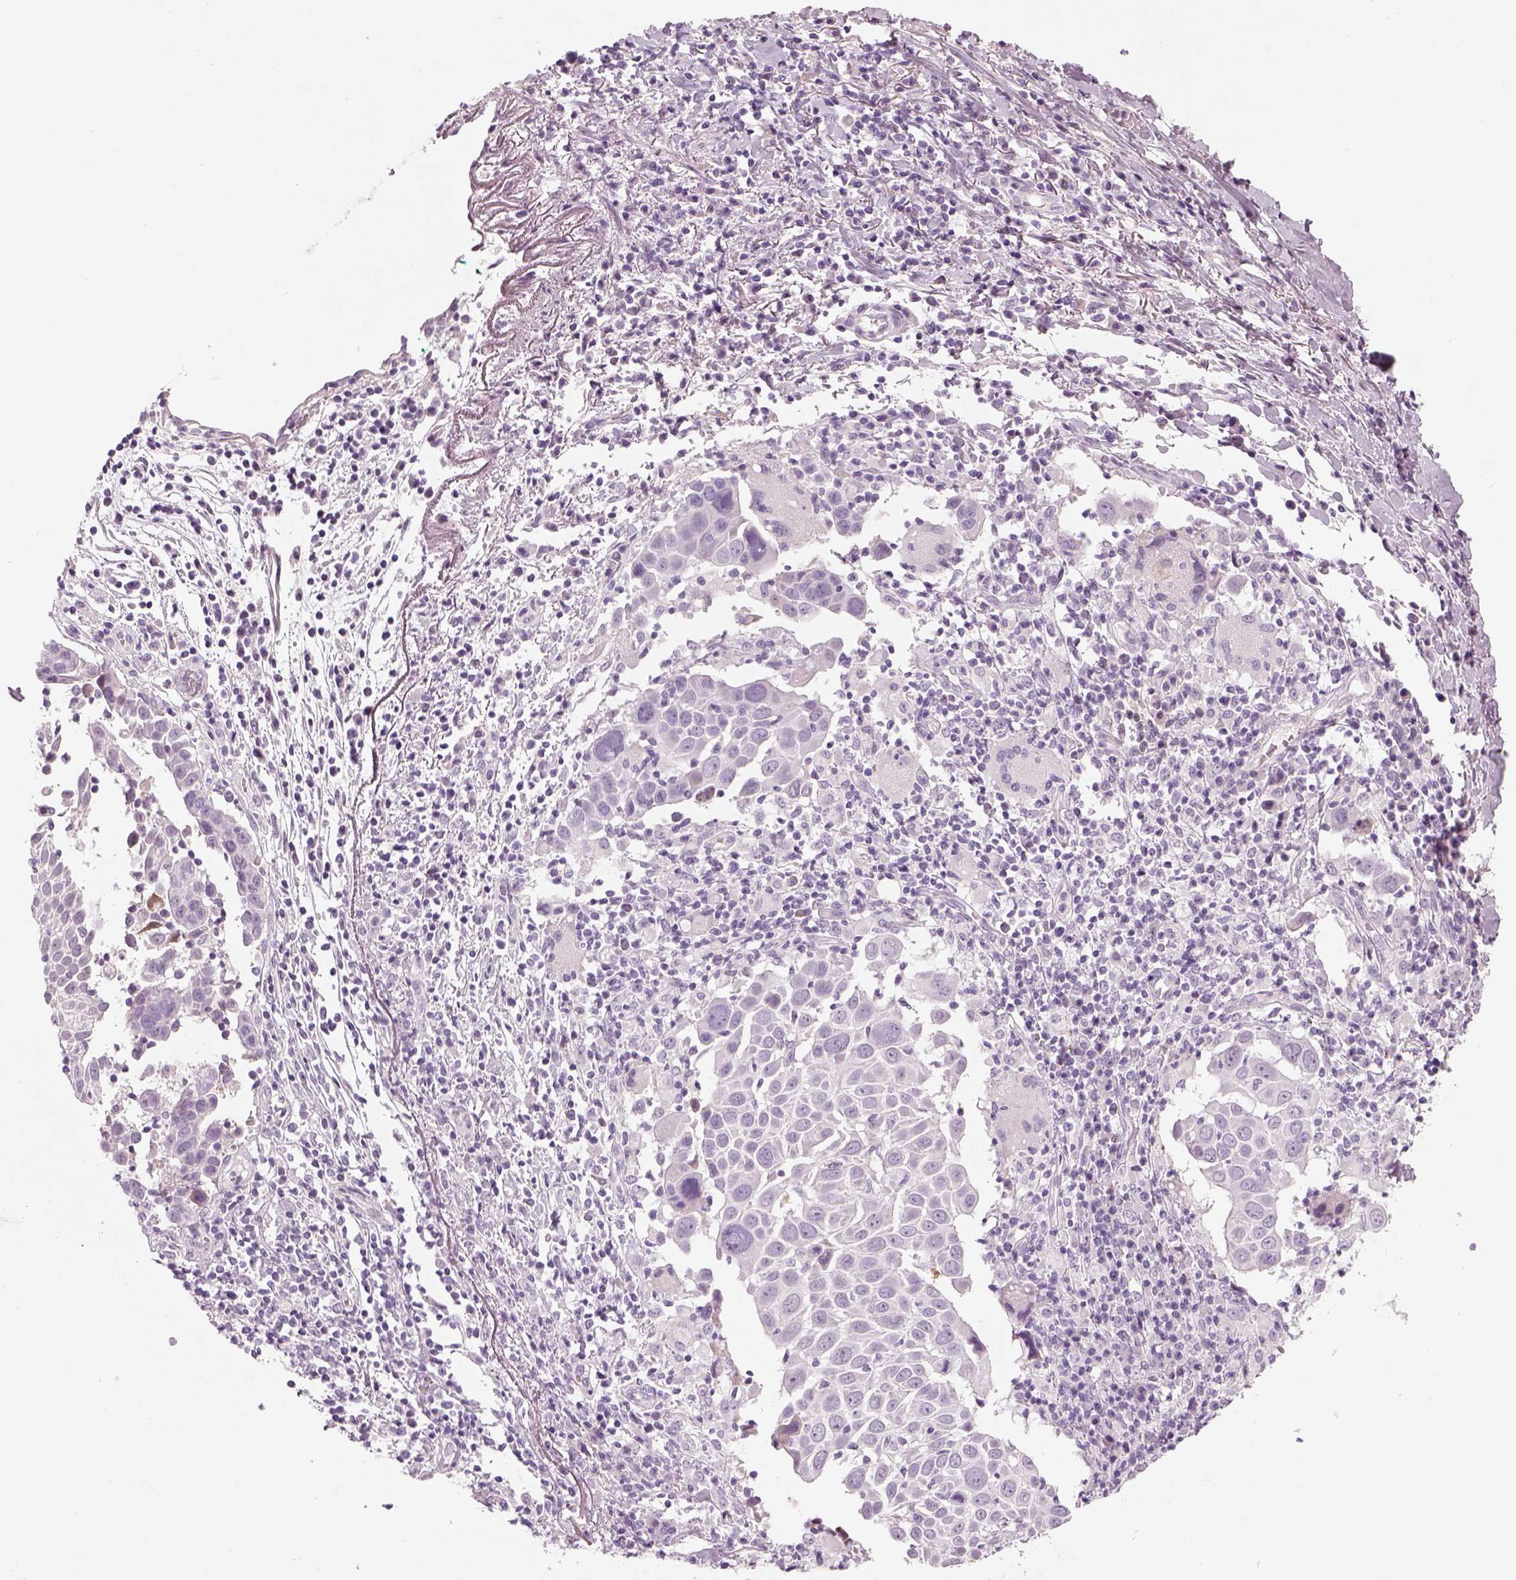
{"staining": {"intensity": "negative", "quantity": "none", "location": "none"}, "tissue": "lung cancer", "cell_type": "Tumor cells", "image_type": "cancer", "snomed": [{"axis": "morphology", "description": "Squamous cell carcinoma, NOS"}, {"axis": "topography", "description": "Lung"}], "caption": "The immunohistochemistry photomicrograph has no significant staining in tumor cells of lung cancer (squamous cell carcinoma) tissue.", "gene": "PABPC1L2B", "patient": {"sex": "male", "age": 57}}